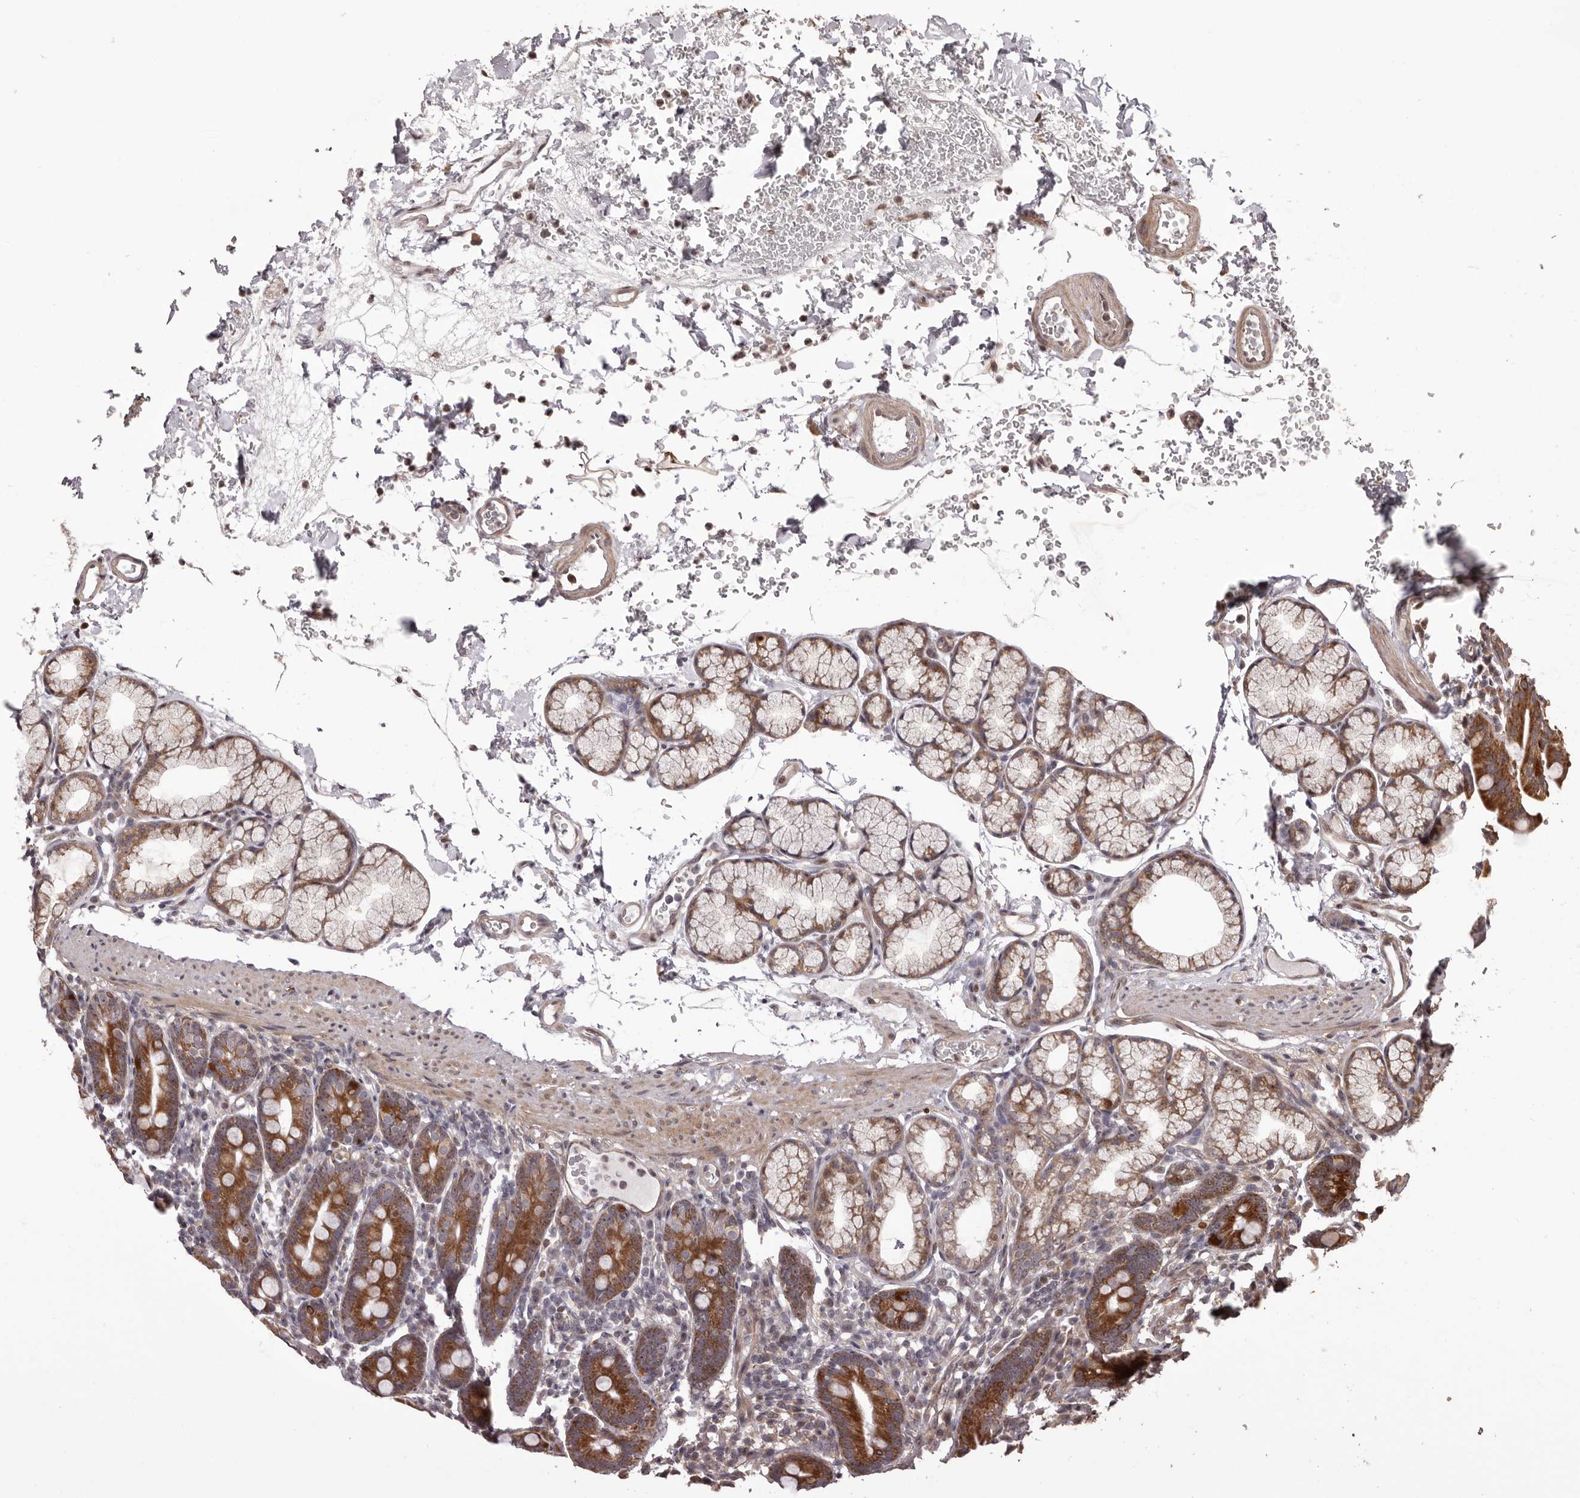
{"staining": {"intensity": "strong", "quantity": "25%-75%", "location": "cytoplasmic/membranous"}, "tissue": "duodenum", "cell_type": "Glandular cells", "image_type": "normal", "snomed": [{"axis": "morphology", "description": "Normal tissue, NOS"}, {"axis": "topography", "description": "Duodenum"}], "caption": "Brown immunohistochemical staining in benign human duodenum demonstrates strong cytoplasmic/membranous staining in about 25%-75% of glandular cells. (Stains: DAB in brown, nuclei in blue, Microscopy: brightfield microscopy at high magnification).", "gene": "ZCCHC7", "patient": {"sex": "male", "age": 54}}